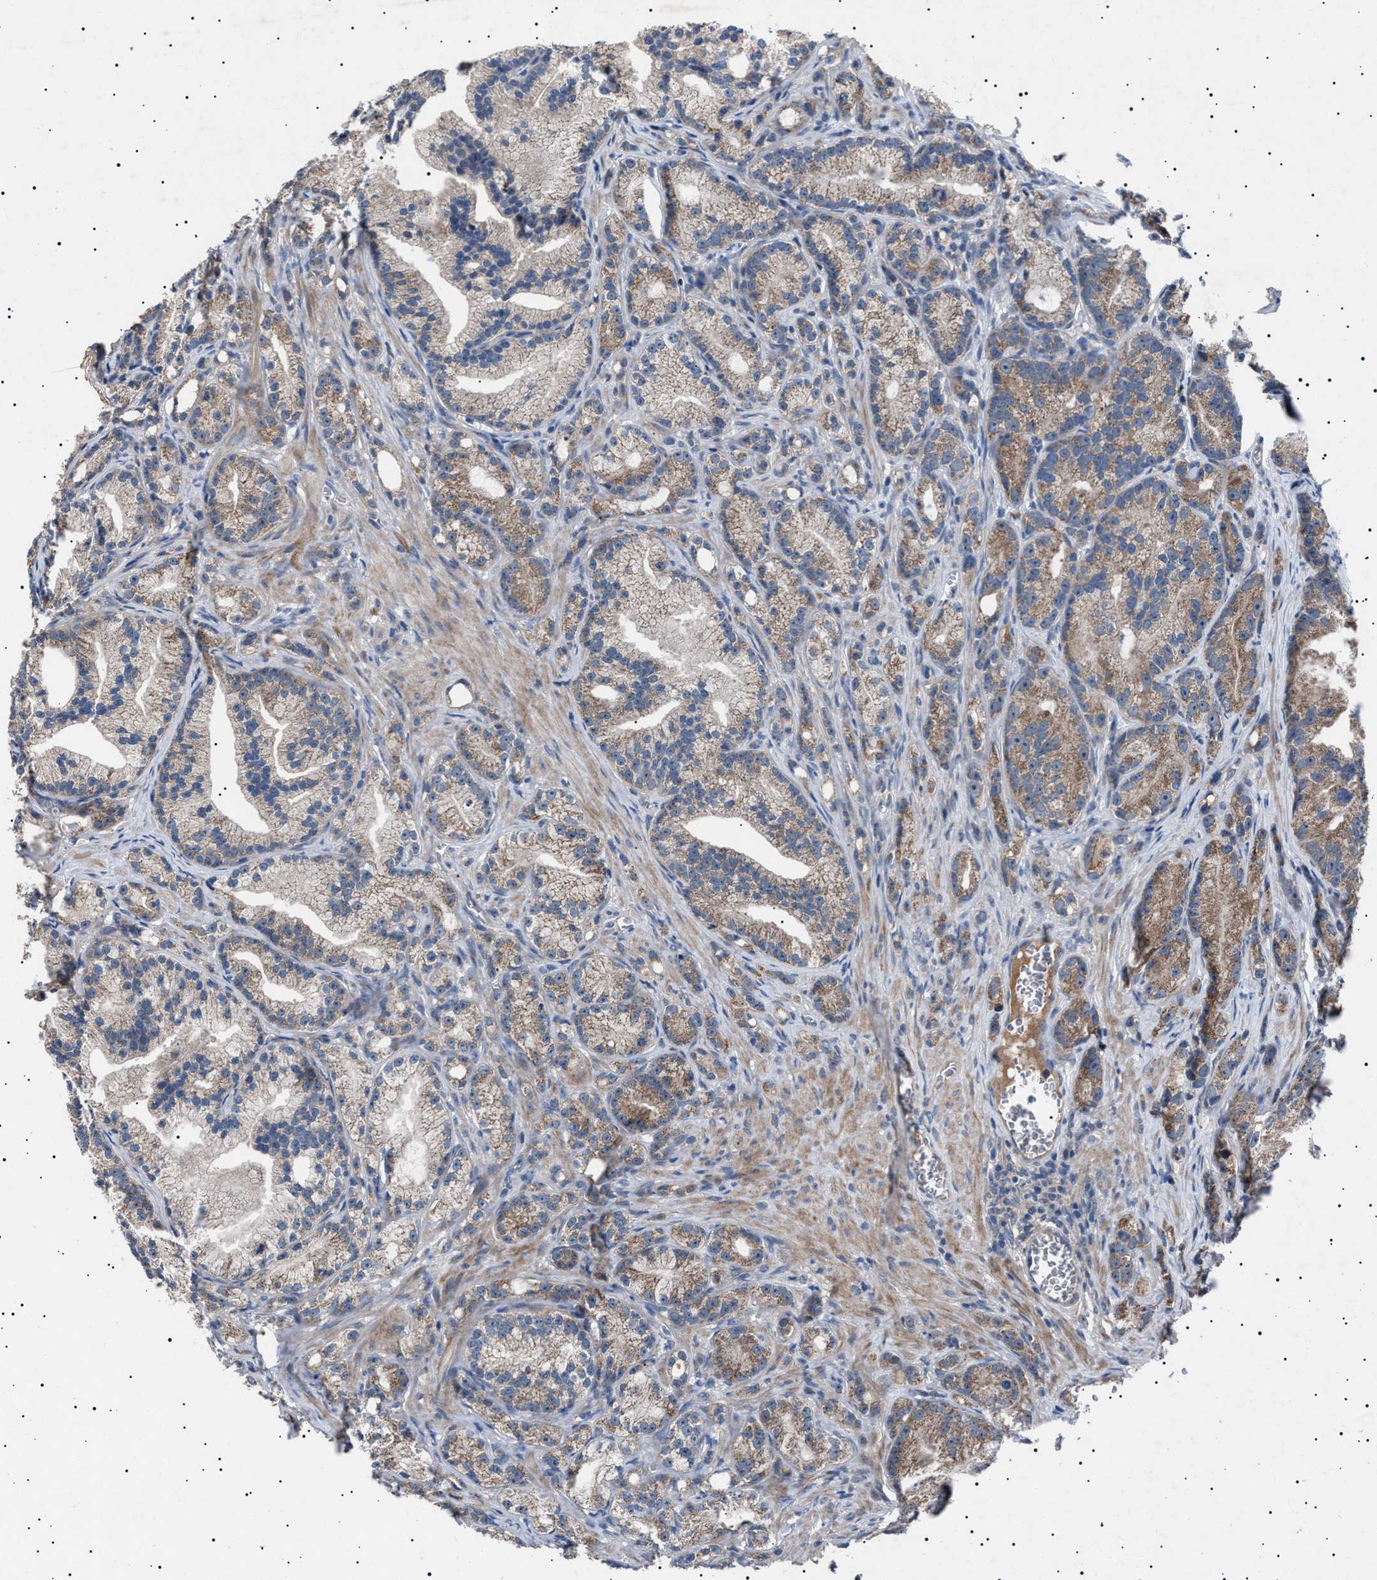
{"staining": {"intensity": "moderate", "quantity": ">75%", "location": "cytoplasmic/membranous"}, "tissue": "prostate cancer", "cell_type": "Tumor cells", "image_type": "cancer", "snomed": [{"axis": "morphology", "description": "Adenocarcinoma, Low grade"}, {"axis": "topography", "description": "Prostate"}], "caption": "Brown immunohistochemical staining in prostate cancer (adenocarcinoma (low-grade)) shows moderate cytoplasmic/membranous positivity in approximately >75% of tumor cells.", "gene": "PTRH1", "patient": {"sex": "male", "age": 89}}